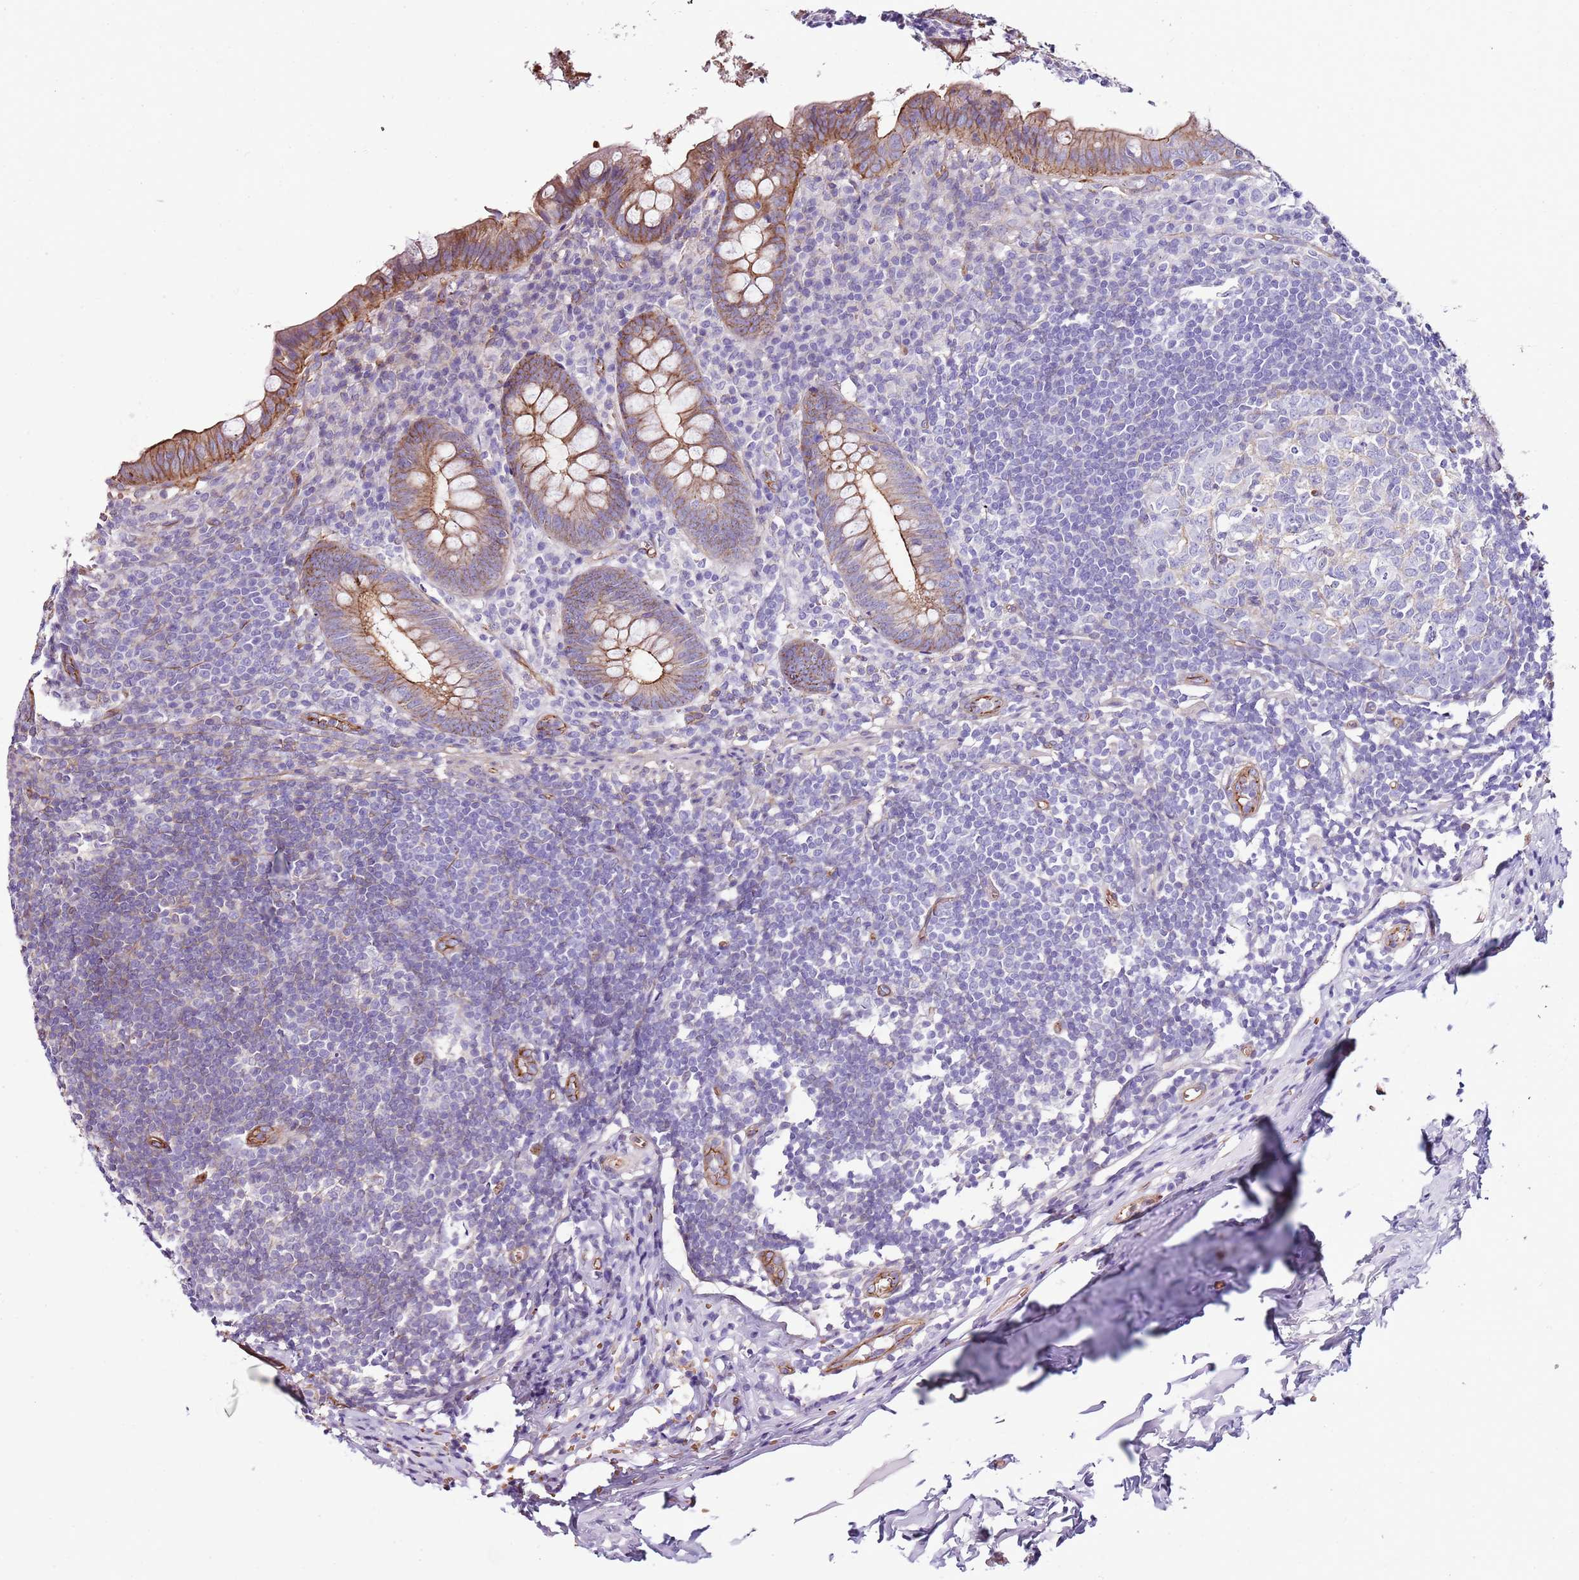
{"staining": {"intensity": "moderate", "quantity": ">75%", "location": "cytoplasmic/membranous"}, "tissue": "appendix", "cell_type": "Glandular cells", "image_type": "normal", "snomed": [{"axis": "morphology", "description": "Normal tissue, NOS"}, {"axis": "topography", "description": "Appendix"}], "caption": "High-power microscopy captured an immunohistochemistry (IHC) photomicrograph of normal appendix, revealing moderate cytoplasmic/membranous staining in approximately >75% of glandular cells.", "gene": "GFRAL", "patient": {"sex": "female", "age": 51}}